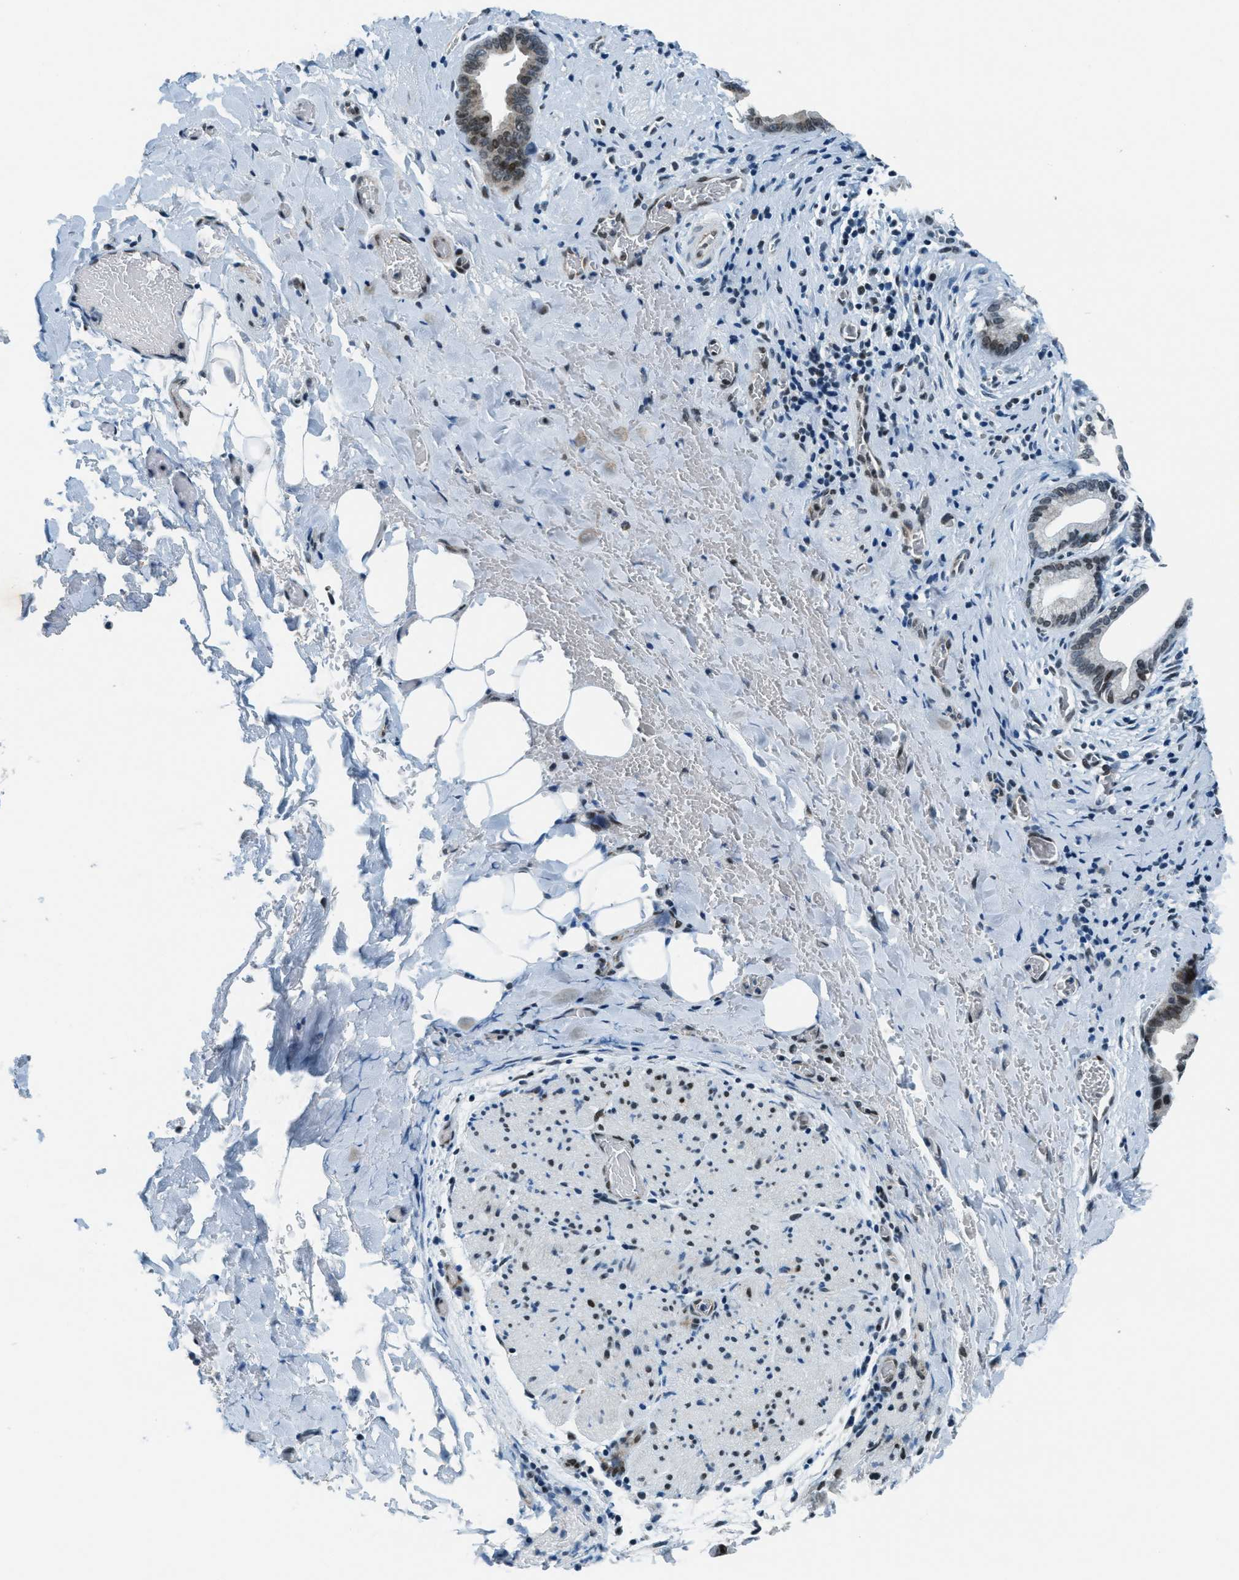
{"staining": {"intensity": "moderate", "quantity": "25%-75%", "location": "nuclear"}, "tissue": "liver cancer", "cell_type": "Tumor cells", "image_type": "cancer", "snomed": [{"axis": "morphology", "description": "Cholangiocarcinoma"}, {"axis": "topography", "description": "Liver"}], "caption": "Immunohistochemical staining of cholangiocarcinoma (liver) displays moderate nuclear protein staining in about 25%-75% of tumor cells. (Brightfield microscopy of DAB IHC at high magnification).", "gene": "KLF6", "patient": {"sex": "female", "age": 55}}